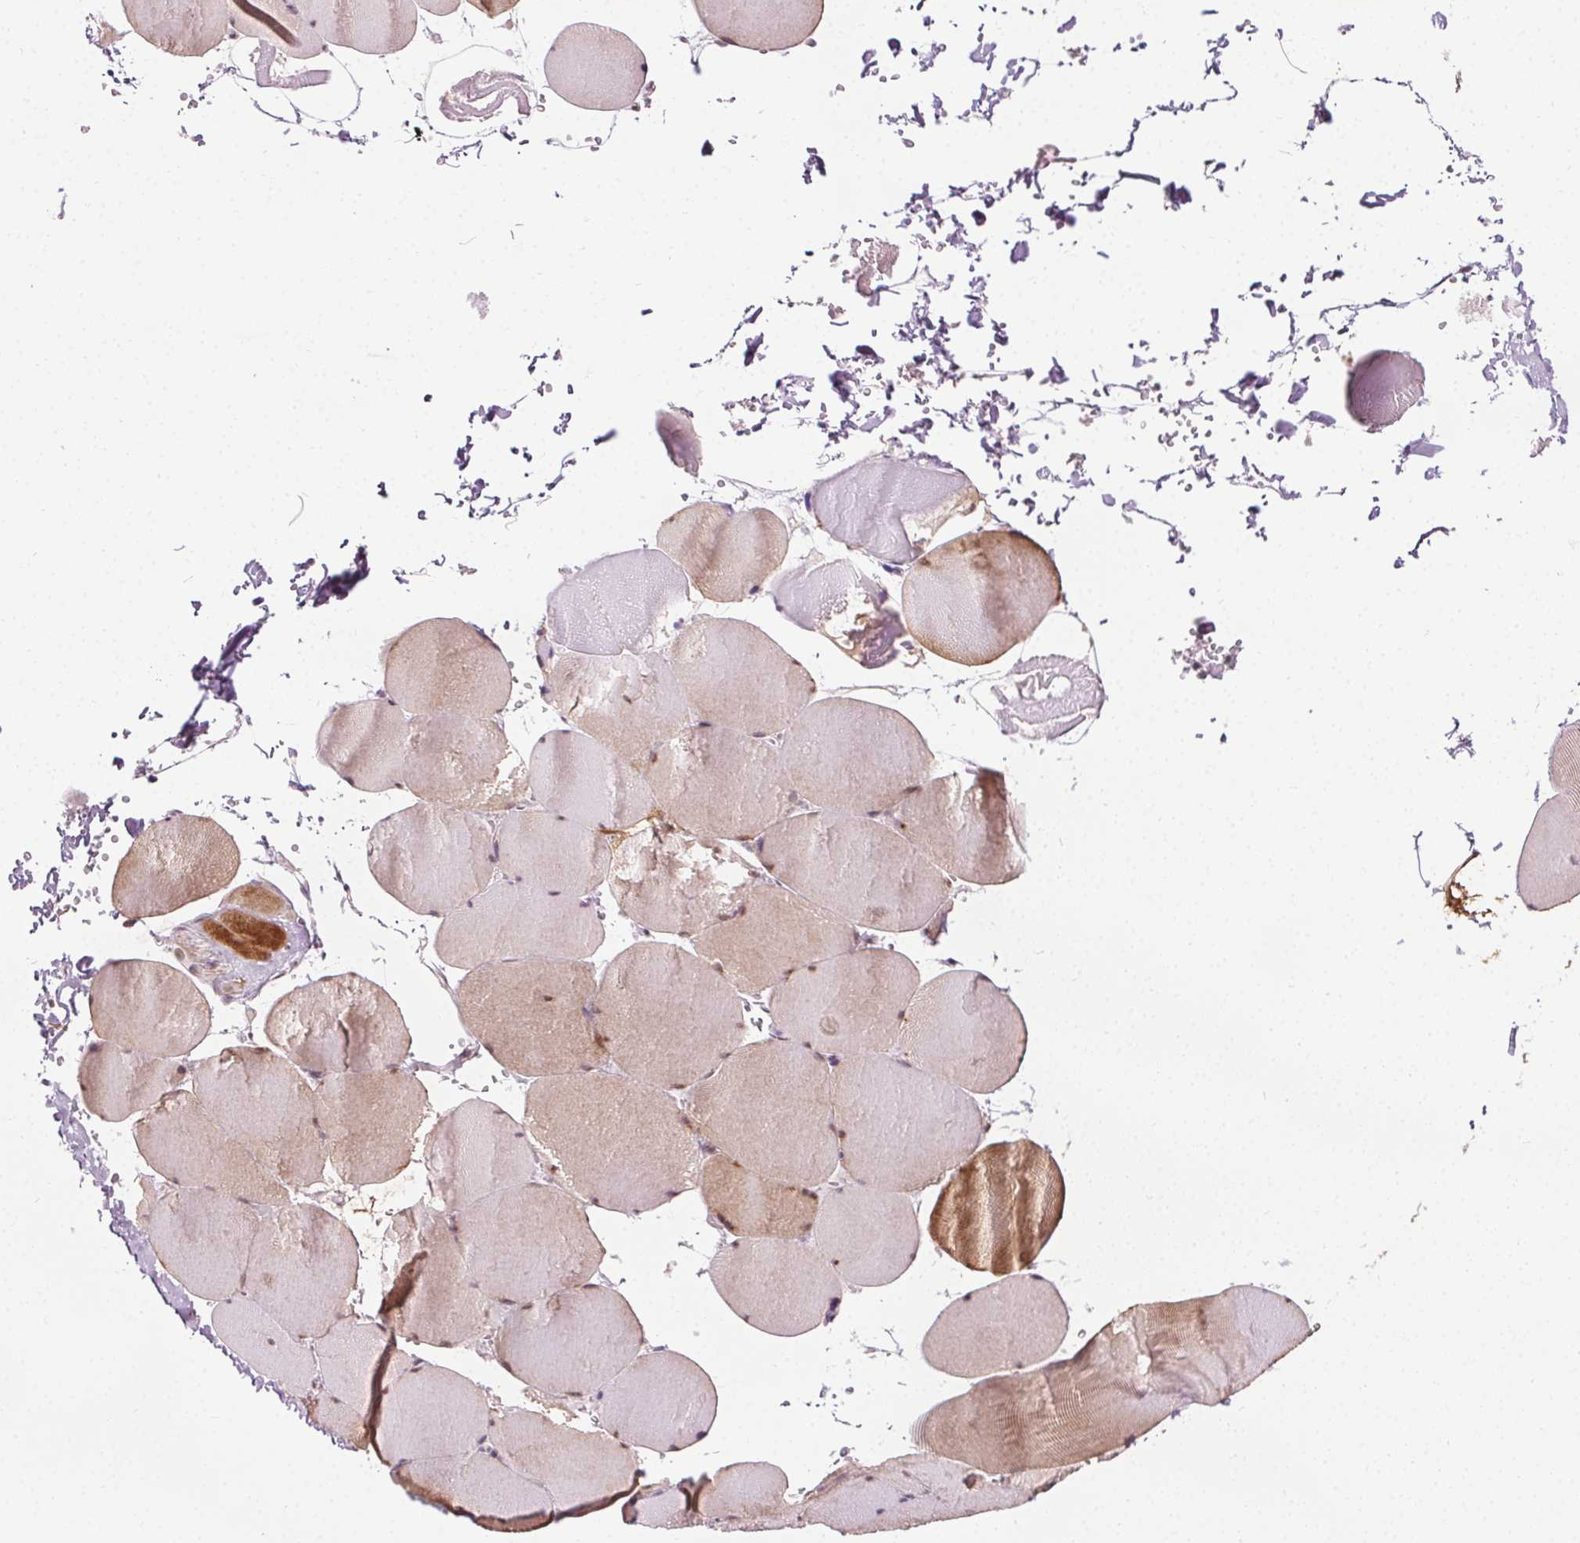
{"staining": {"intensity": "weak", "quantity": "<25%", "location": "cytoplasmic/membranous"}, "tissue": "skeletal muscle", "cell_type": "Myocytes", "image_type": "normal", "snomed": [{"axis": "morphology", "description": "Normal tissue, NOS"}, {"axis": "topography", "description": "Skeletal muscle"}, {"axis": "topography", "description": "Head-Neck"}], "caption": "DAB immunohistochemical staining of unremarkable skeletal muscle exhibits no significant staining in myocytes. (DAB immunohistochemistry visualized using brightfield microscopy, high magnification).", "gene": "CEBPA", "patient": {"sex": "male", "age": 66}}